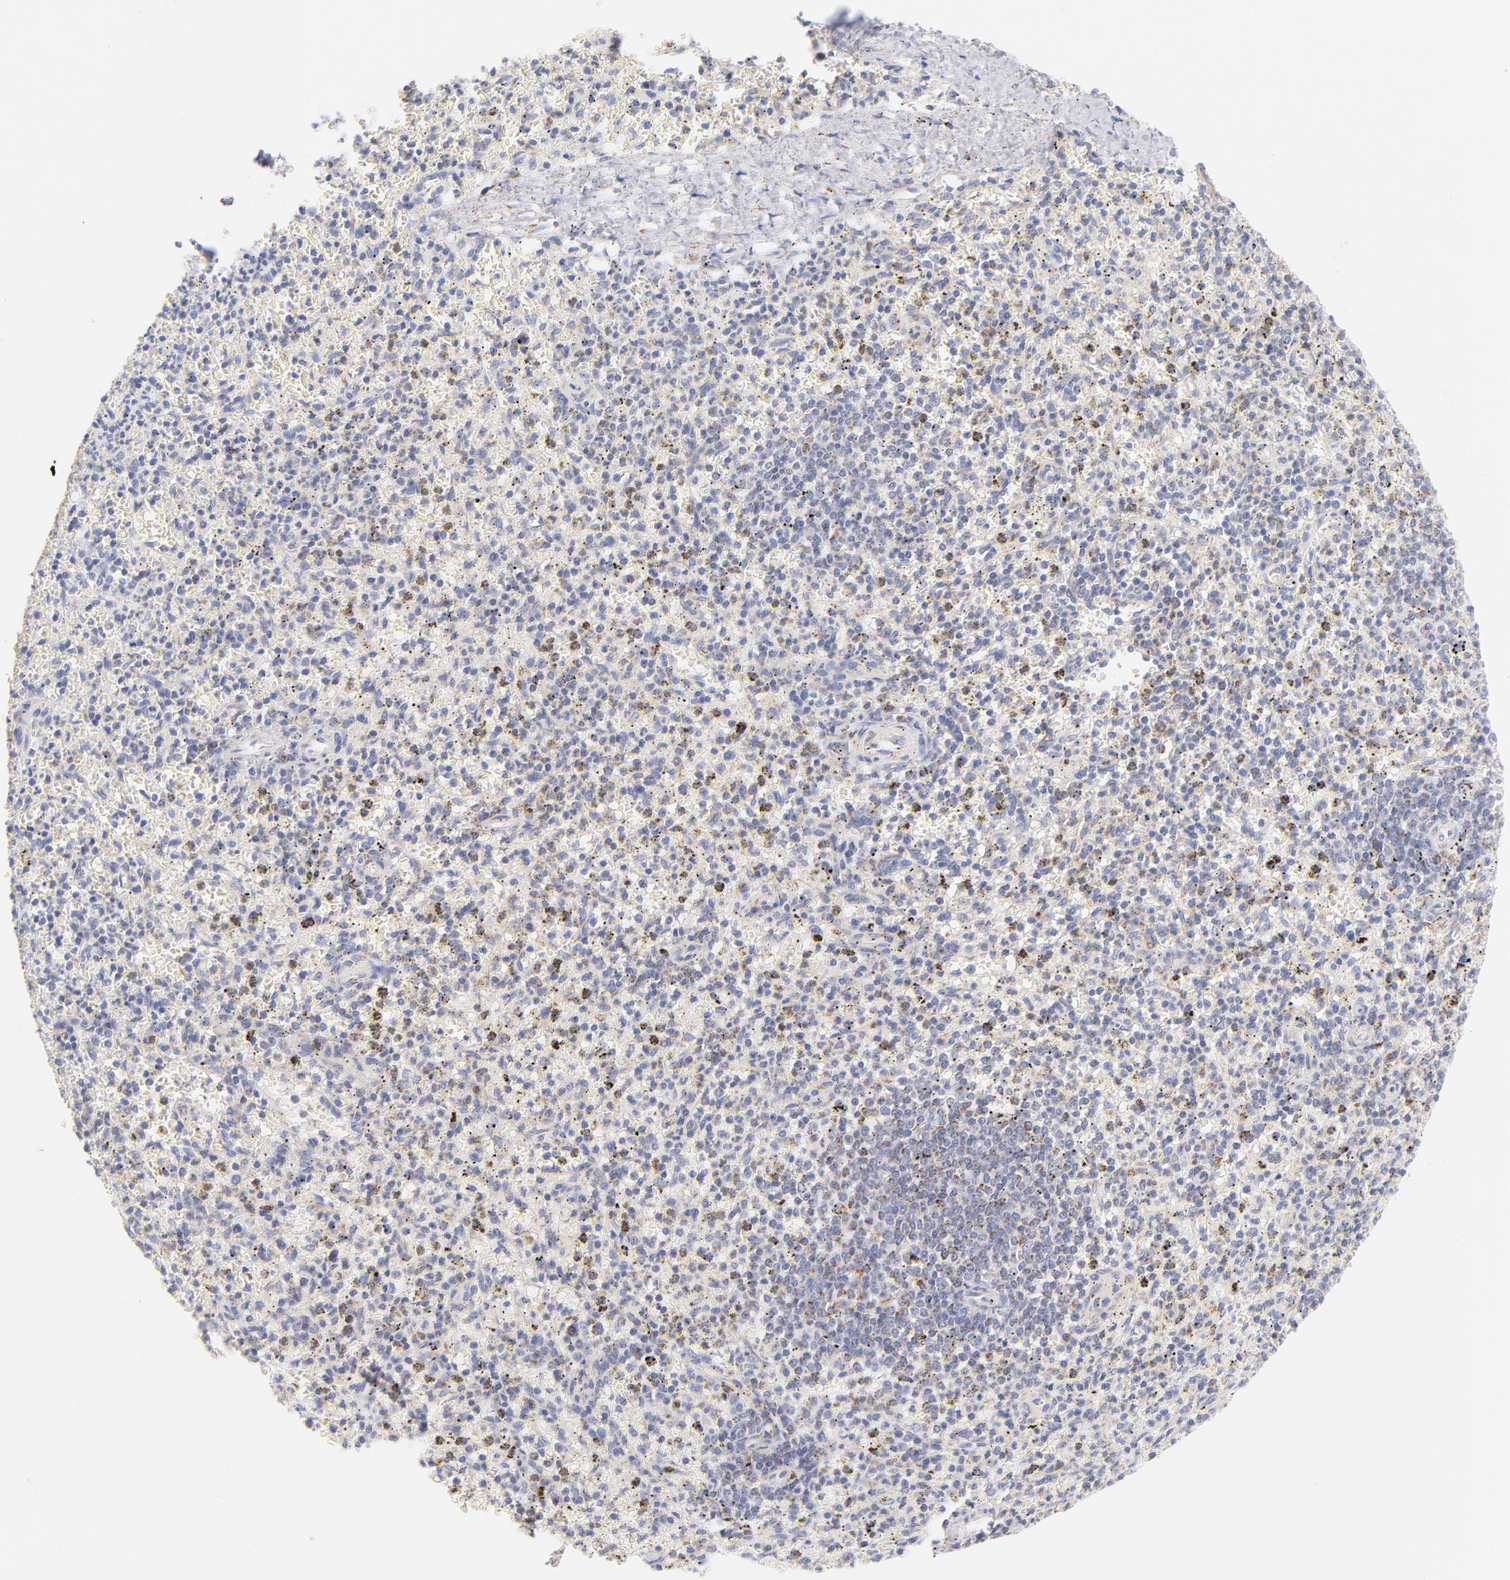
{"staining": {"intensity": "negative", "quantity": "none", "location": "none"}, "tissue": "spleen", "cell_type": "Cells in red pulp", "image_type": "normal", "snomed": [{"axis": "morphology", "description": "Normal tissue, NOS"}, {"axis": "topography", "description": "Spleen"}], "caption": "The photomicrograph reveals no staining of cells in red pulp in benign spleen. (IHC, brightfield microscopy, high magnification).", "gene": "AIFM1", "patient": {"sex": "male", "age": 72}}